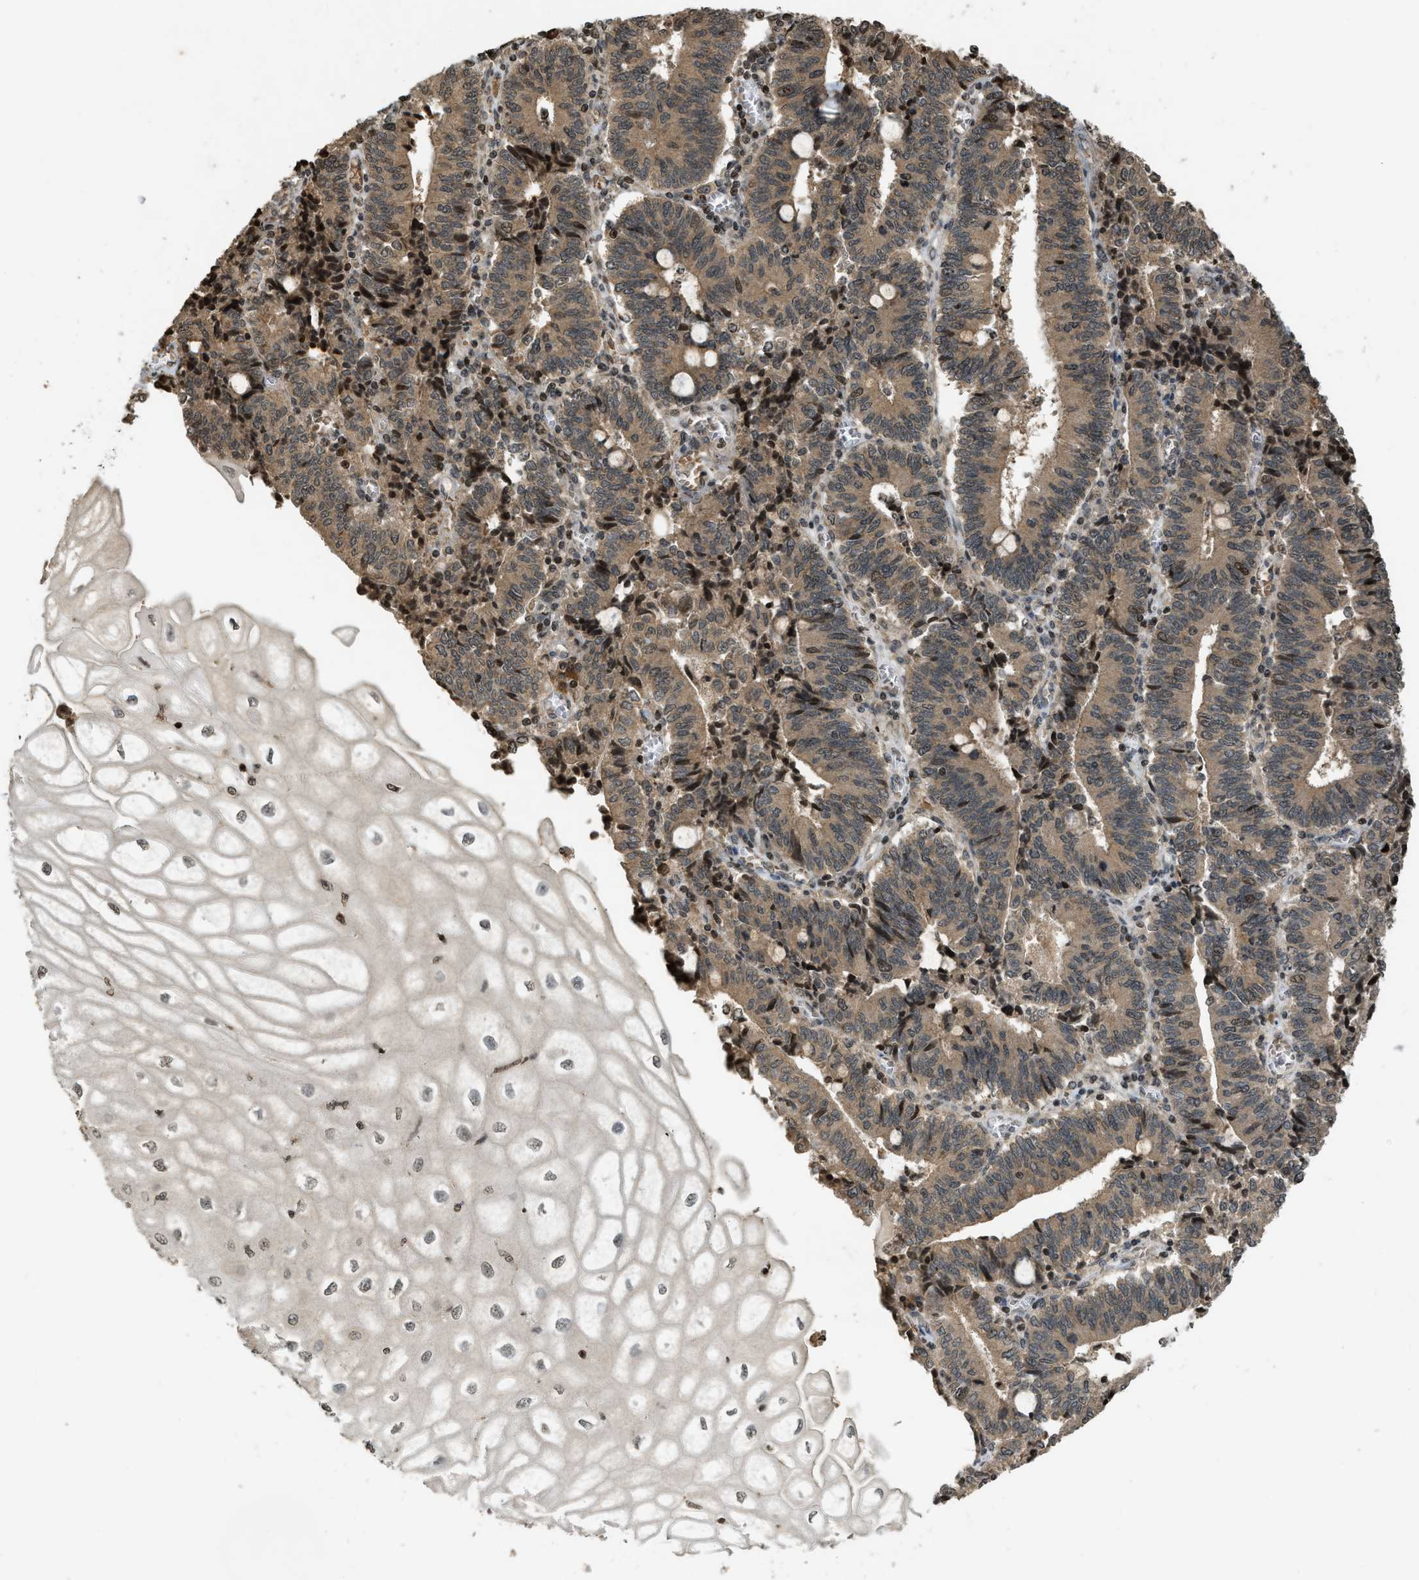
{"staining": {"intensity": "moderate", "quantity": ">75%", "location": "cytoplasmic/membranous"}, "tissue": "cervical cancer", "cell_type": "Tumor cells", "image_type": "cancer", "snomed": [{"axis": "morphology", "description": "Adenocarcinoma, NOS"}, {"axis": "topography", "description": "Cervix"}], "caption": "This image reveals adenocarcinoma (cervical) stained with immunohistochemistry (IHC) to label a protein in brown. The cytoplasmic/membranous of tumor cells show moderate positivity for the protein. Nuclei are counter-stained blue.", "gene": "SIAH1", "patient": {"sex": "female", "age": 44}}